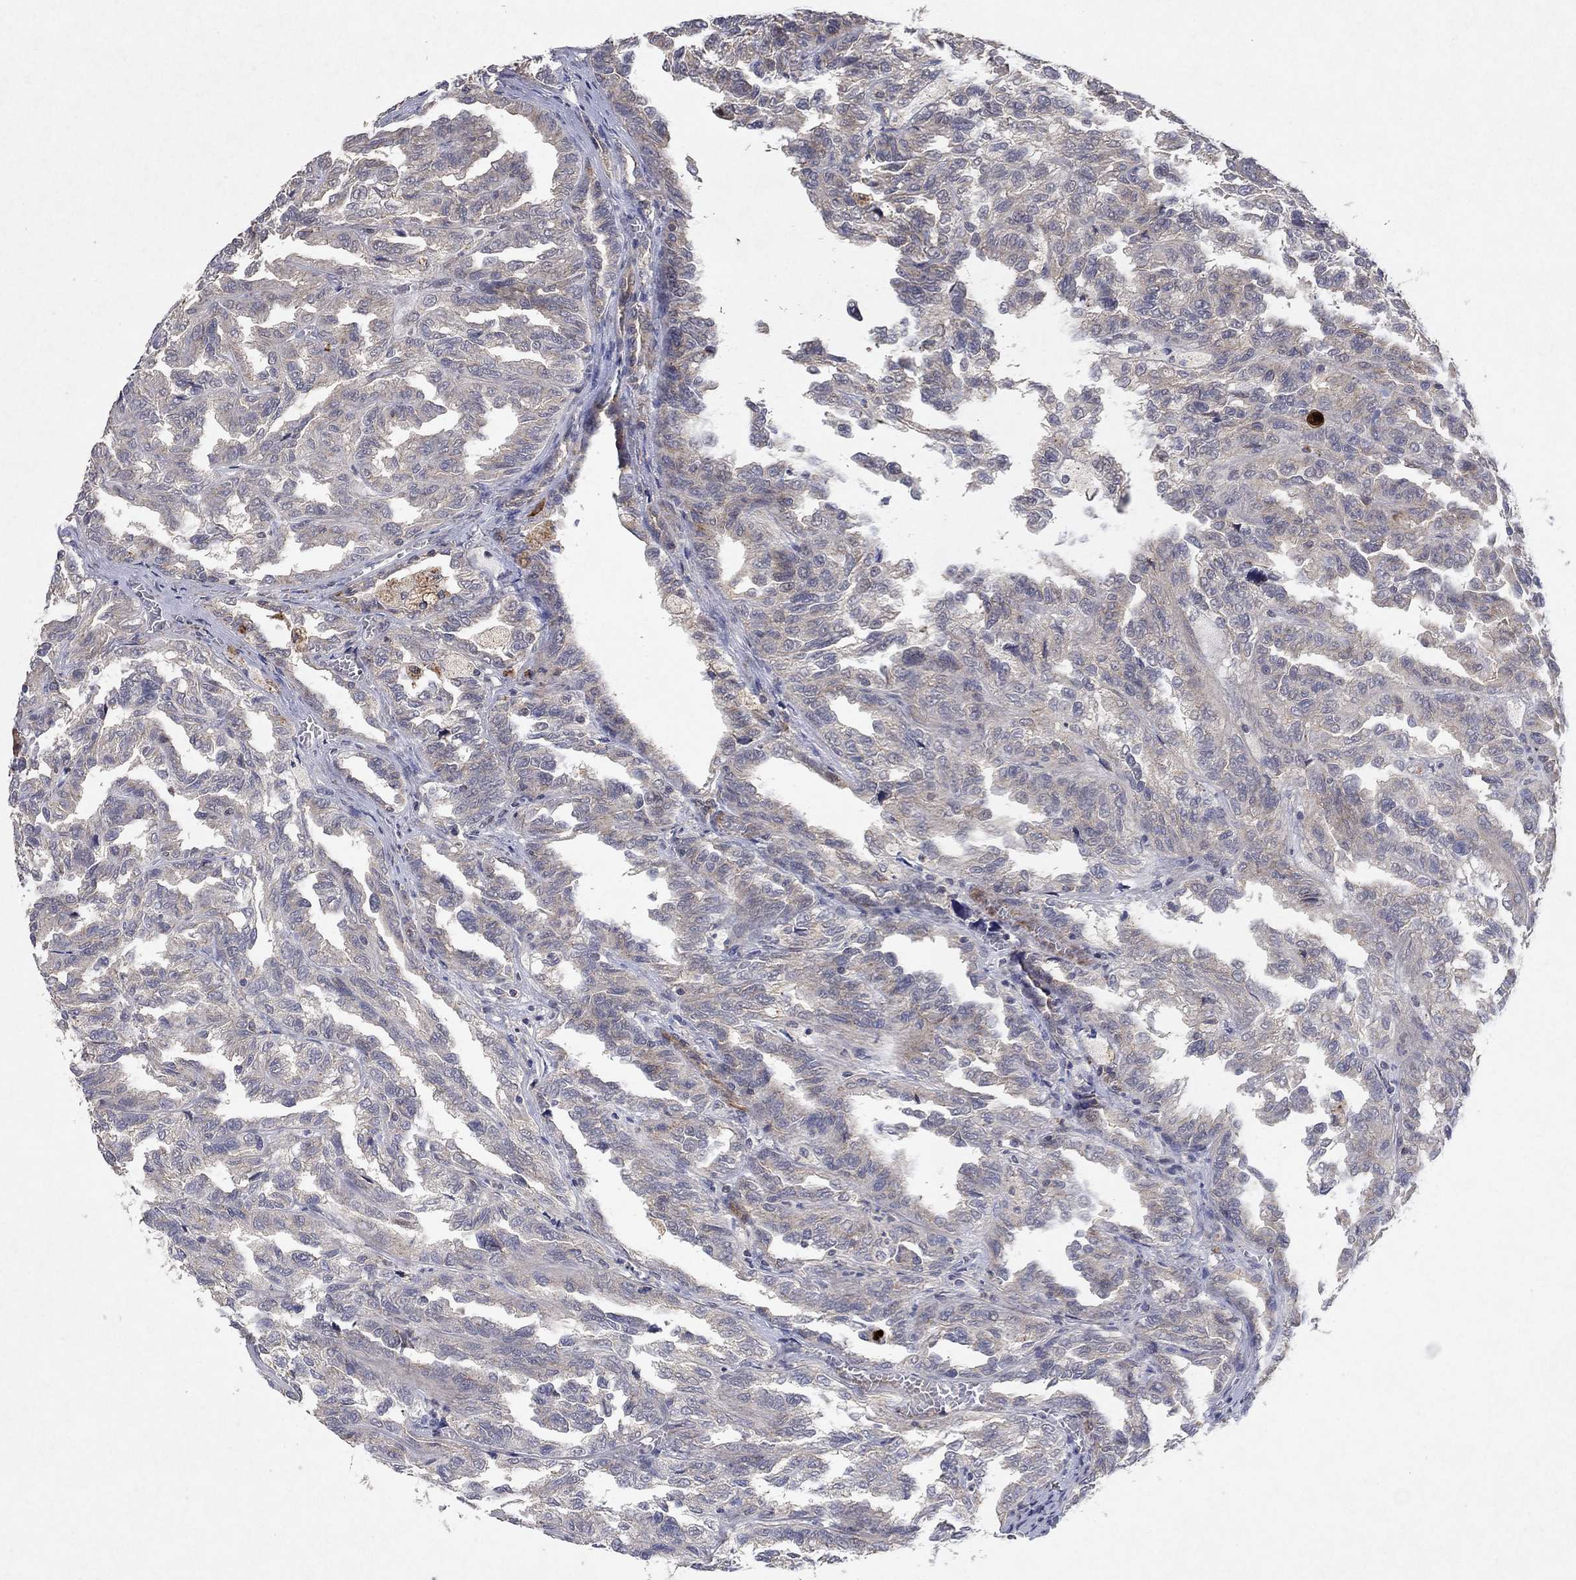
{"staining": {"intensity": "weak", "quantity": "25%-75%", "location": "cytoplasmic/membranous"}, "tissue": "renal cancer", "cell_type": "Tumor cells", "image_type": "cancer", "snomed": [{"axis": "morphology", "description": "Adenocarcinoma, NOS"}, {"axis": "topography", "description": "Kidney"}], "caption": "Protein analysis of renal cancer tissue shows weak cytoplasmic/membranous expression in about 25%-75% of tumor cells. Using DAB (brown) and hematoxylin (blue) stains, captured at high magnification using brightfield microscopy.", "gene": "FRG1", "patient": {"sex": "male", "age": 79}}